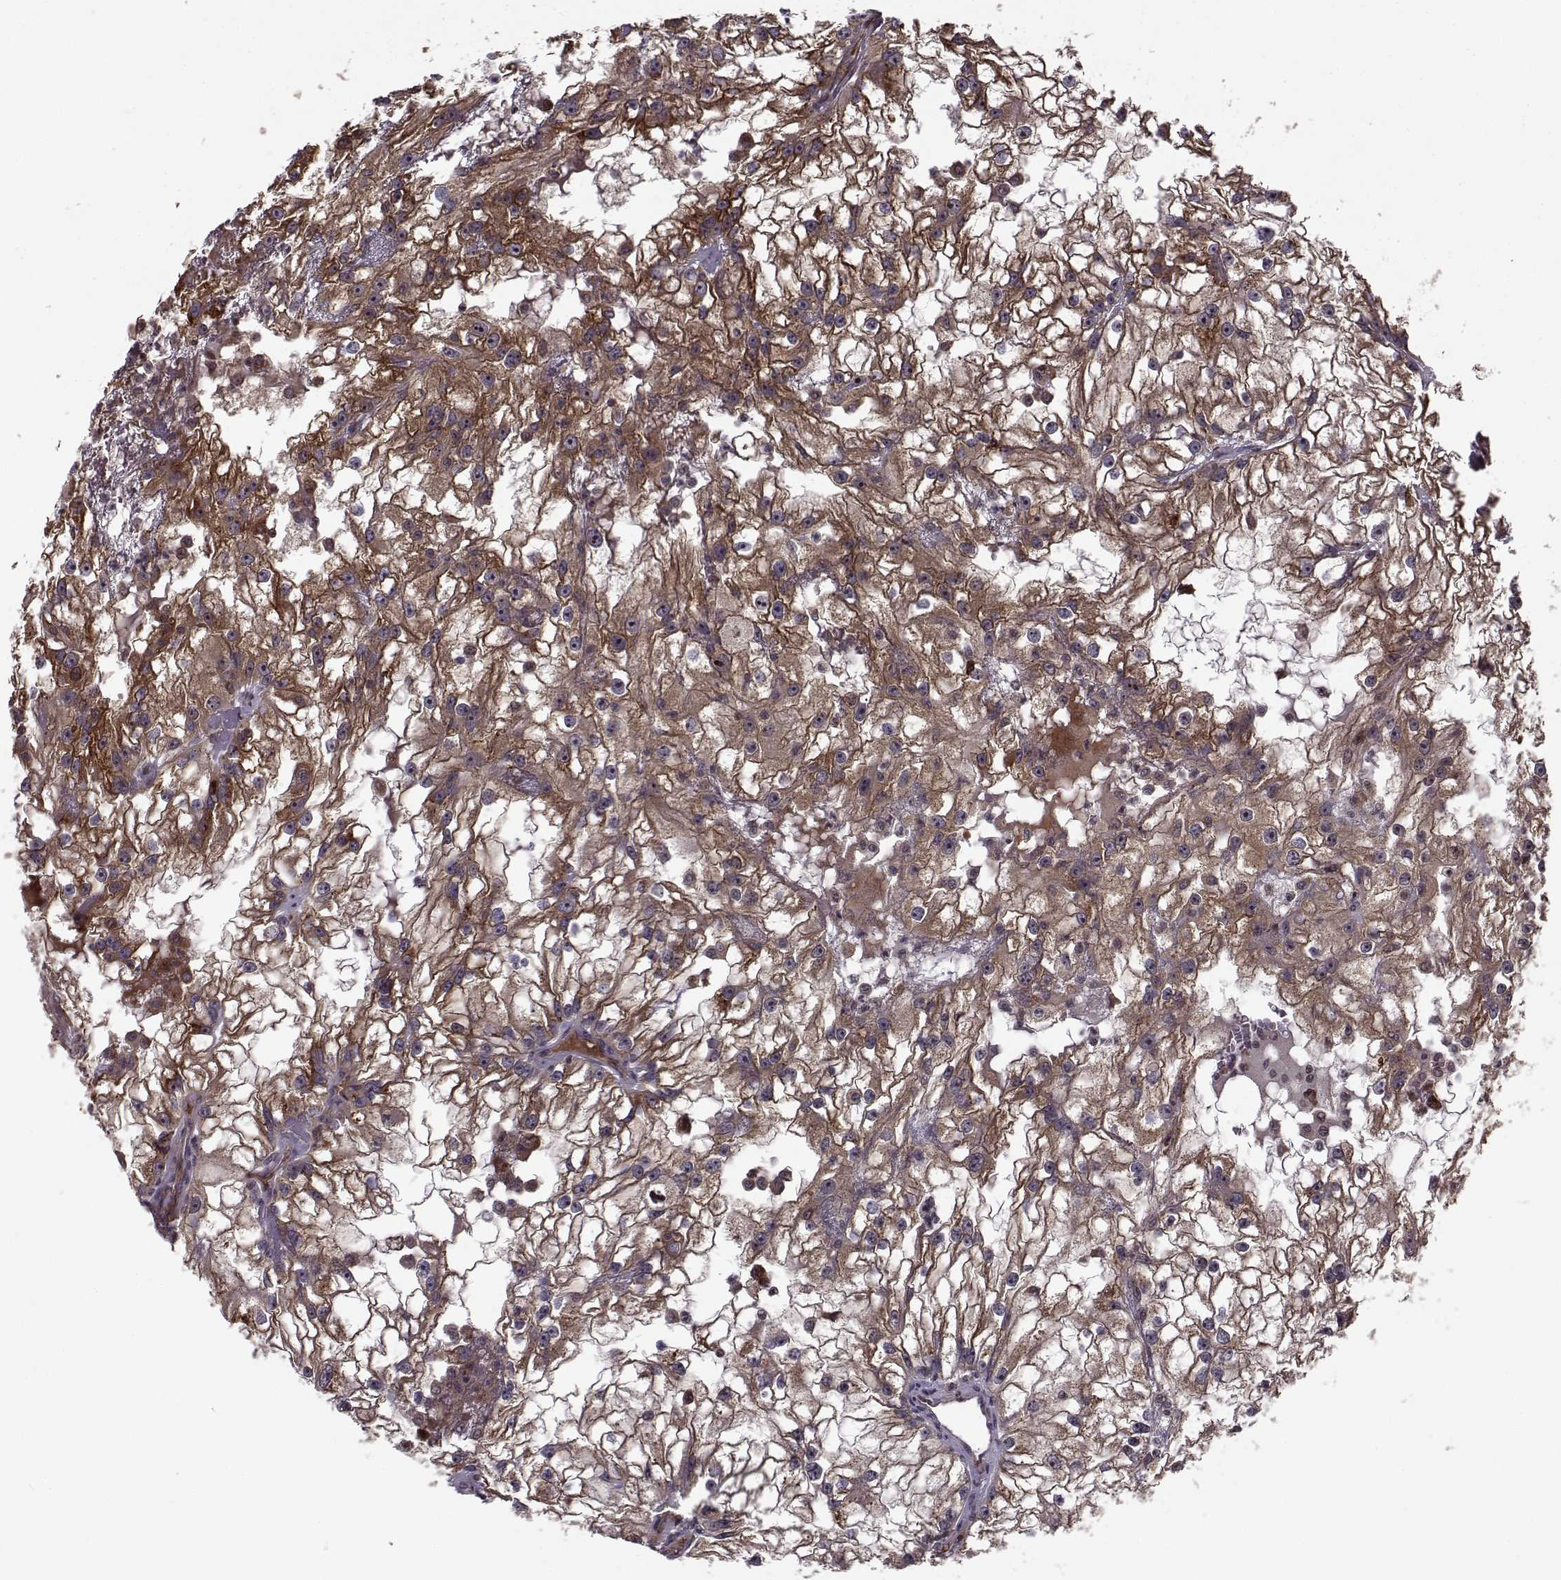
{"staining": {"intensity": "moderate", "quantity": ">75%", "location": "cytoplasmic/membranous"}, "tissue": "renal cancer", "cell_type": "Tumor cells", "image_type": "cancer", "snomed": [{"axis": "morphology", "description": "Adenocarcinoma, NOS"}, {"axis": "topography", "description": "Kidney"}], "caption": "Immunohistochemical staining of human renal adenocarcinoma exhibits medium levels of moderate cytoplasmic/membranous positivity in about >75% of tumor cells. (DAB IHC, brown staining for protein, blue staining for nuclei).", "gene": "RPL31", "patient": {"sex": "male", "age": 59}}